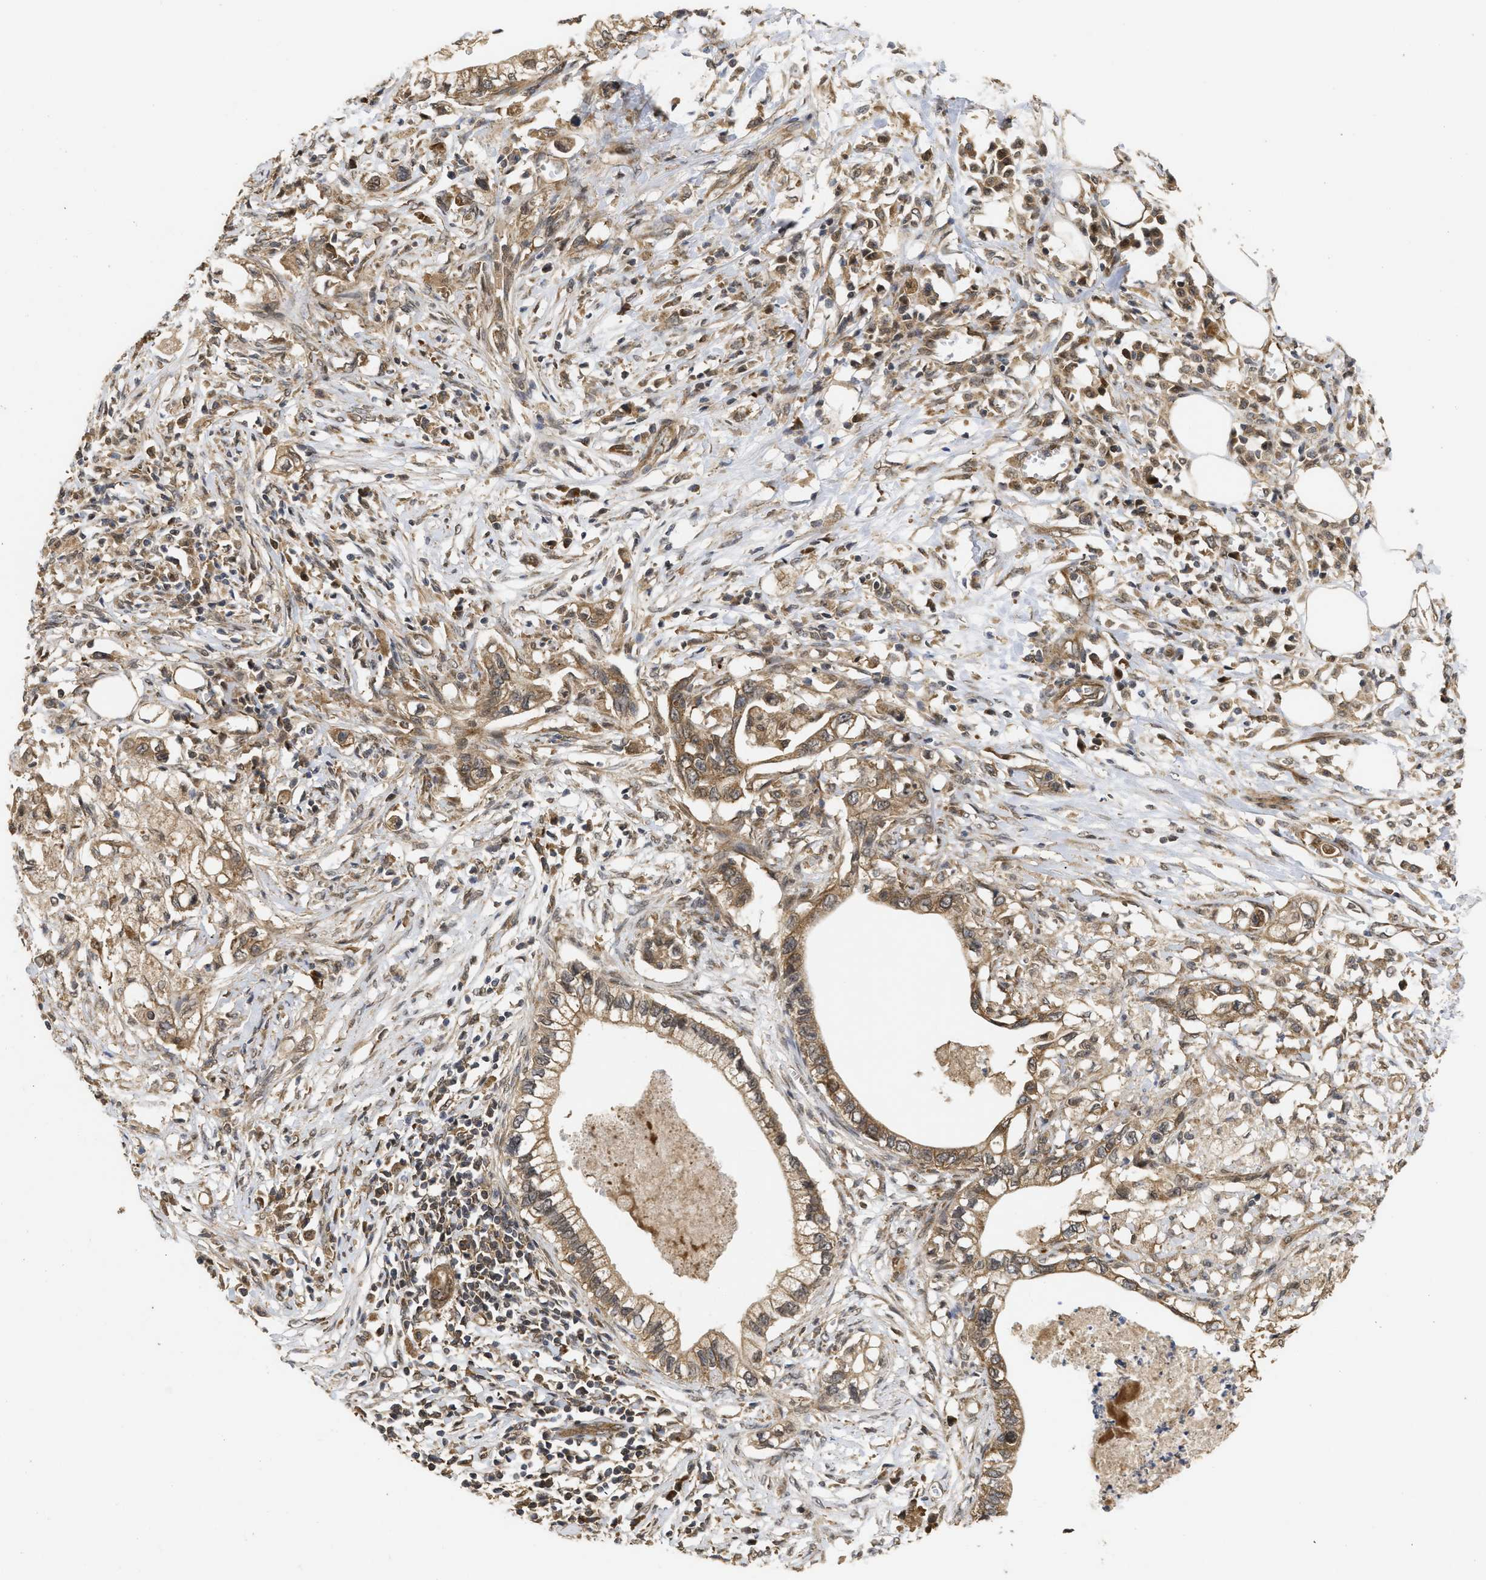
{"staining": {"intensity": "moderate", "quantity": ">75%", "location": "cytoplasmic/membranous"}, "tissue": "pancreatic cancer", "cell_type": "Tumor cells", "image_type": "cancer", "snomed": [{"axis": "morphology", "description": "Adenocarcinoma, NOS"}, {"axis": "topography", "description": "Pancreas"}], "caption": "Pancreatic cancer (adenocarcinoma) stained for a protein displays moderate cytoplasmic/membranous positivity in tumor cells. (brown staining indicates protein expression, while blue staining denotes nuclei).", "gene": "FZD6", "patient": {"sex": "male", "age": 56}}